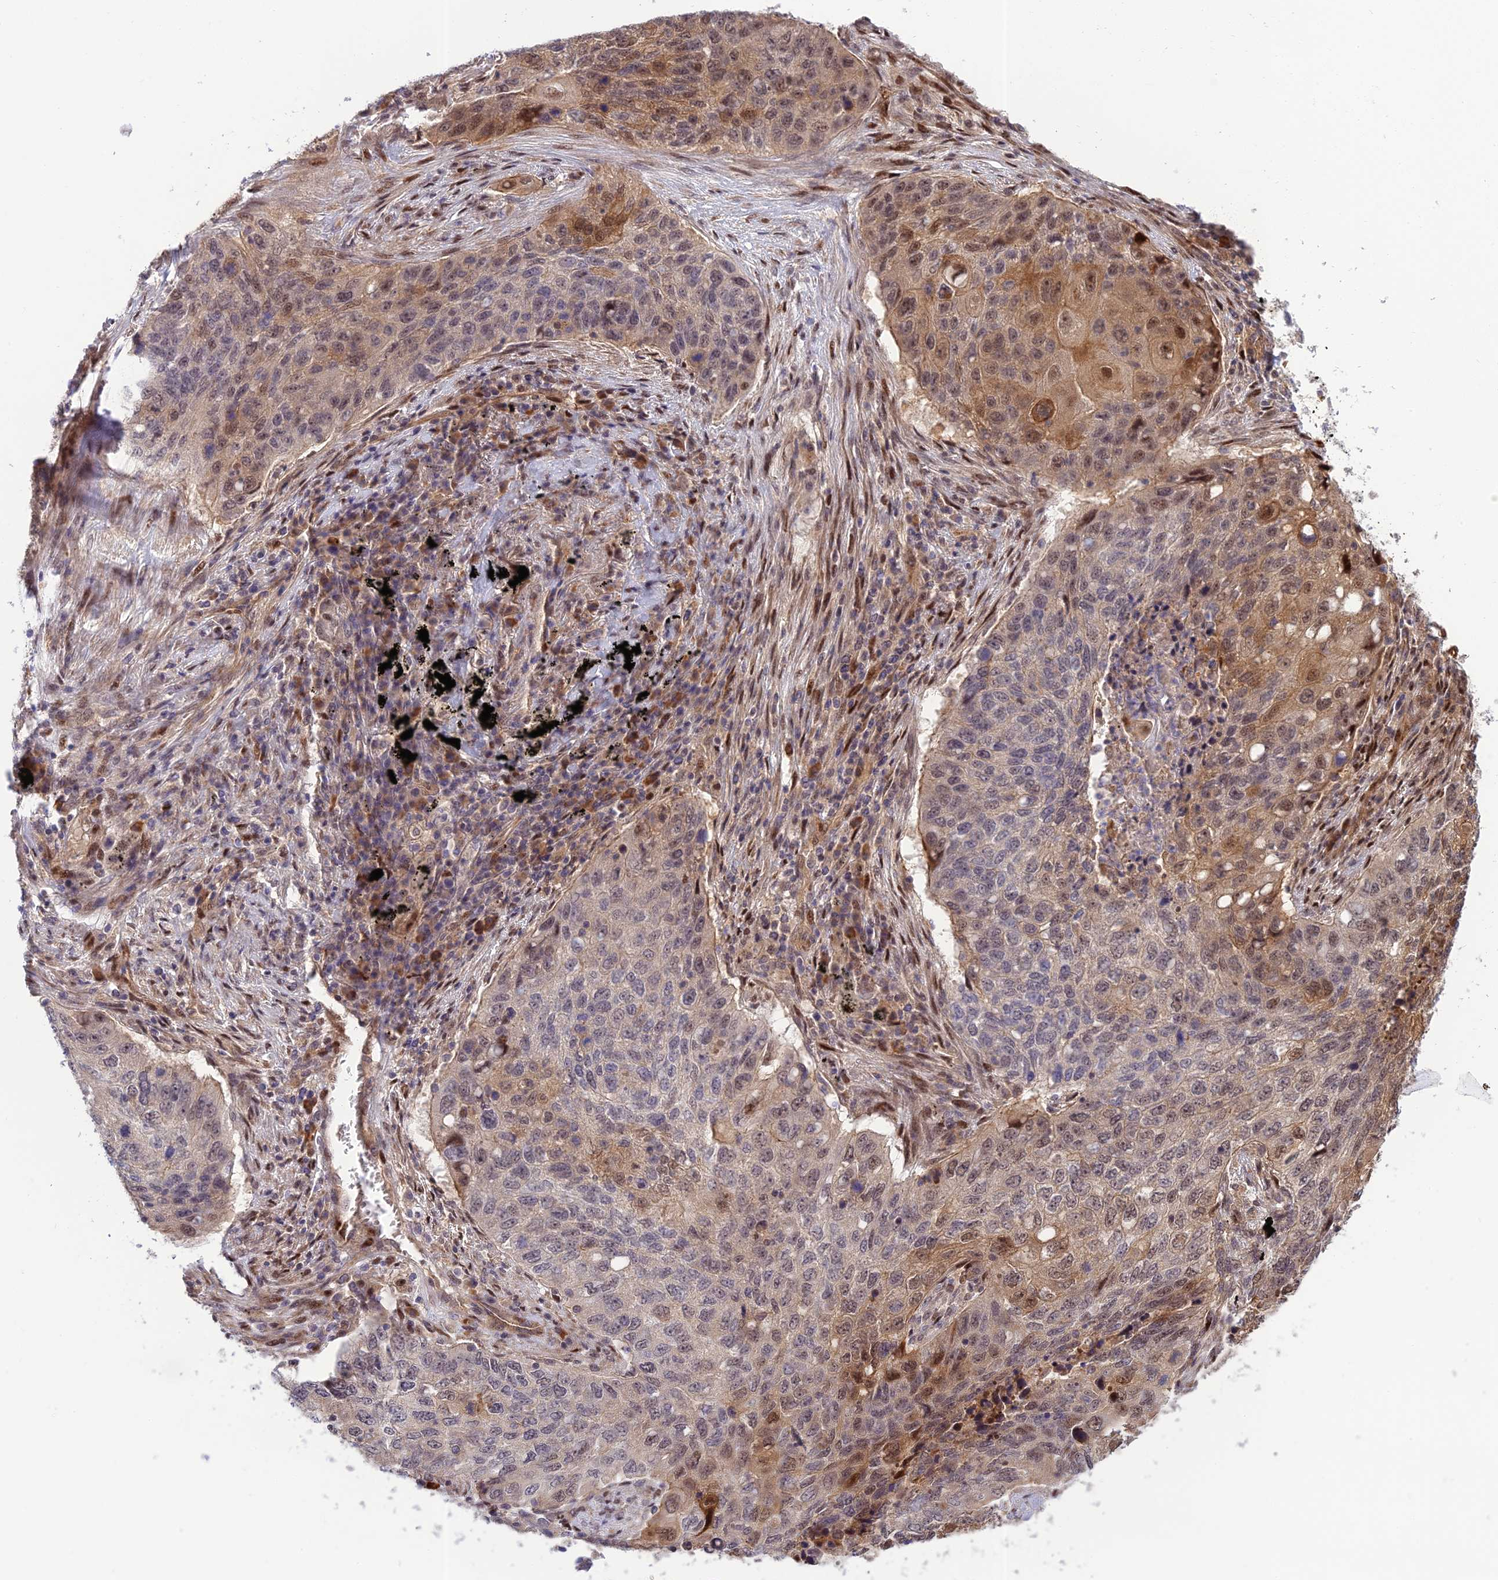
{"staining": {"intensity": "moderate", "quantity": "<25%", "location": "cytoplasmic/membranous,nuclear"}, "tissue": "lung cancer", "cell_type": "Tumor cells", "image_type": "cancer", "snomed": [{"axis": "morphology", "description": "Squamous cell carcinoma, NOS"}, {"axis": "topography", "description": "Lung"}], "caption": "Immunohistochemistry (IHC) staining of squamous cell carcinoma (lung), which reveals low levels of moderate cytoplasmic/membranous and nuclear staining in approximately <25% of tumor cells indicating moderate cytoplasmic/membranous and nuclear protein expression. The staining was performed using DAB (brown) for protein detection and nuclei were counterstained in hematoxylin (blue).", "gene": "ZNF584", "patient": {"sex": "female", "age": 63}}